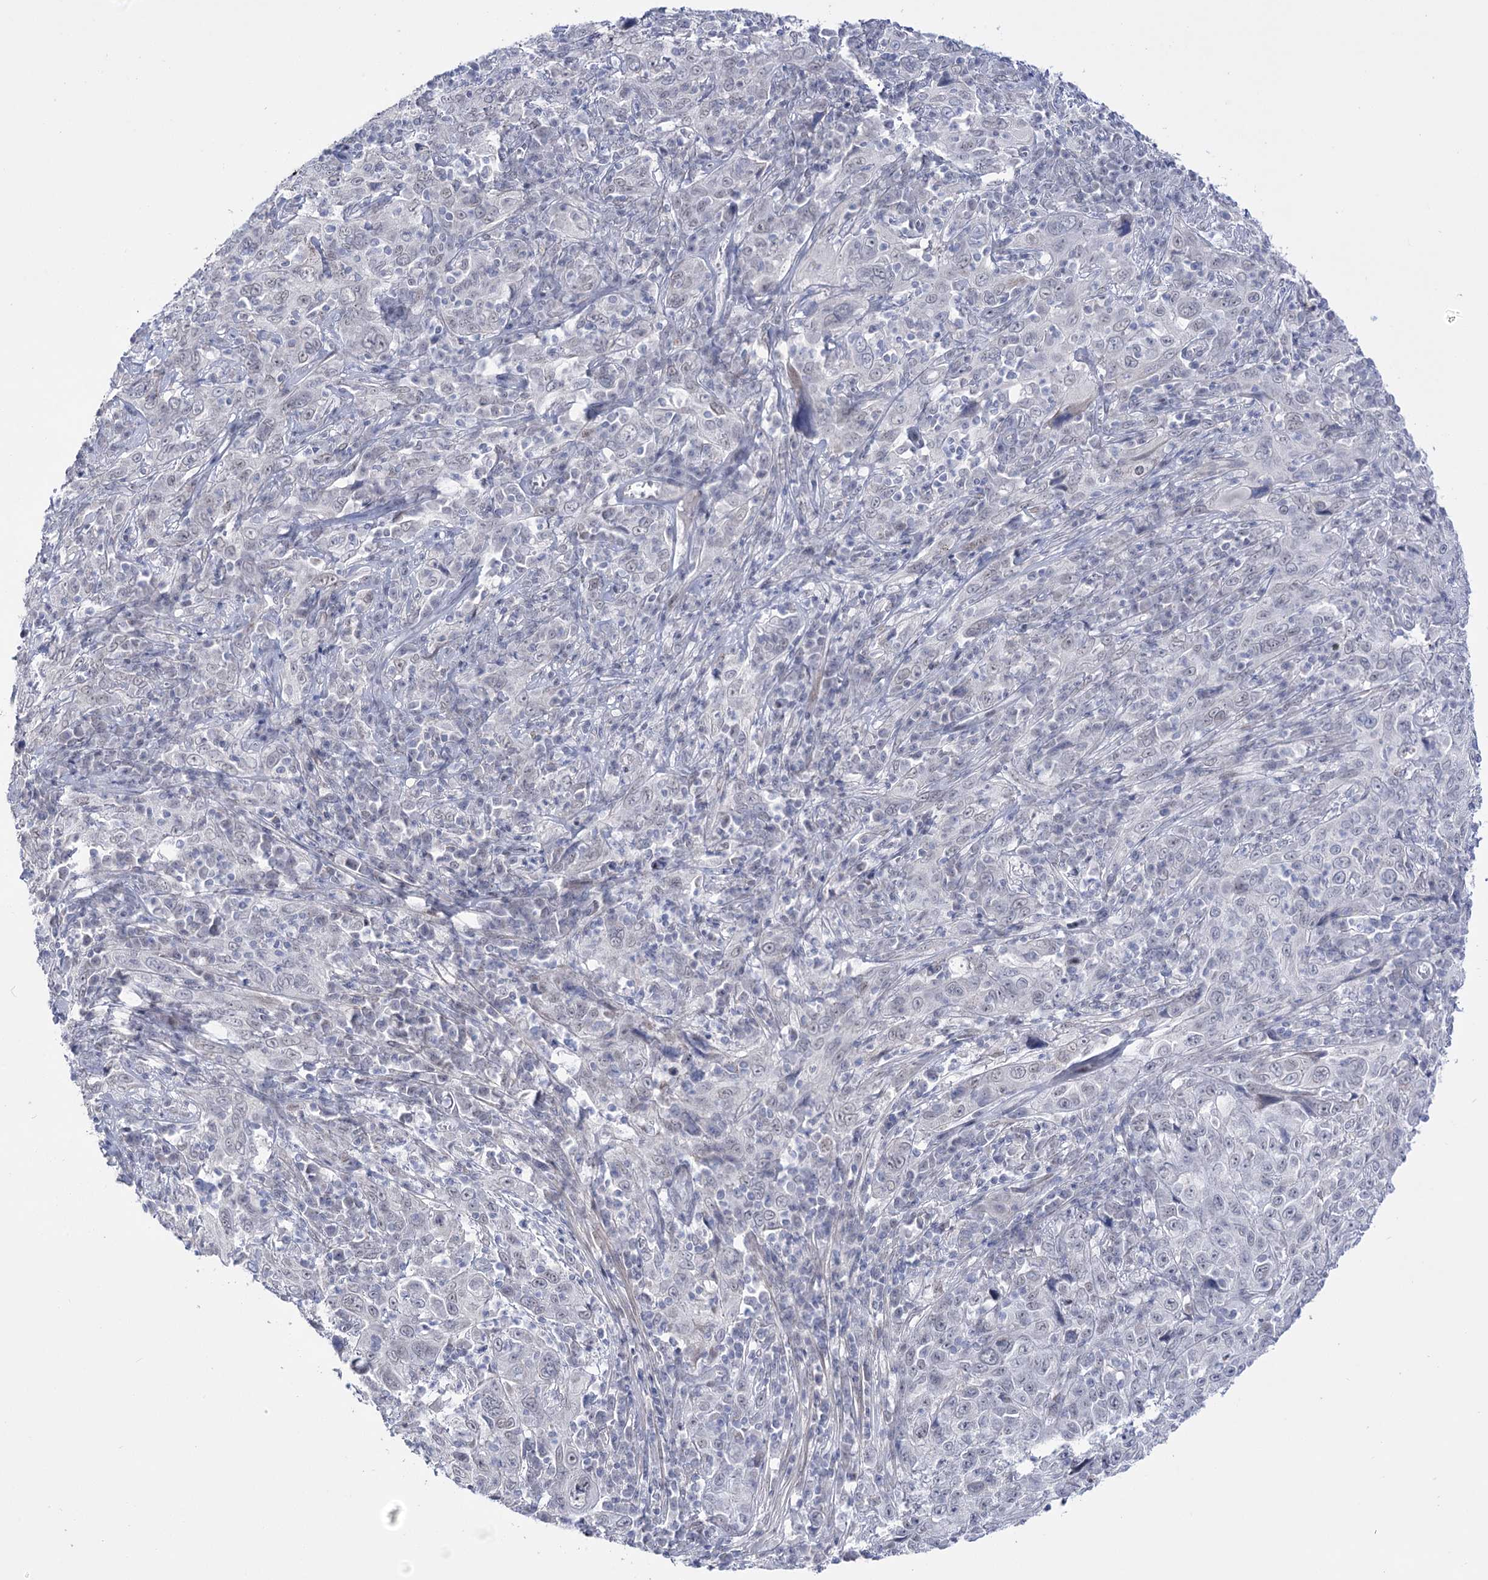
{"staining": {"intensity": "negative", "quantity": "none", "location": "none"}, "tissue": "cervical cancer", "cell_type": "Tumor cells", "image_type": "cancer", "snomed": [{"axis": "morphology", "description": "Squamous cell carcinoma, NOS"}, {"axis": "topography", "description": "Cervix"}], "caption": "DAB (3,3'-diaminobenzidine) immunohistochemical staining of human cervical cancer (squamous cell carcinoma) shows no significant staining in tumor cells.", "gene": "RBM15B", "patient": {"sex": "female", "age": 46}}